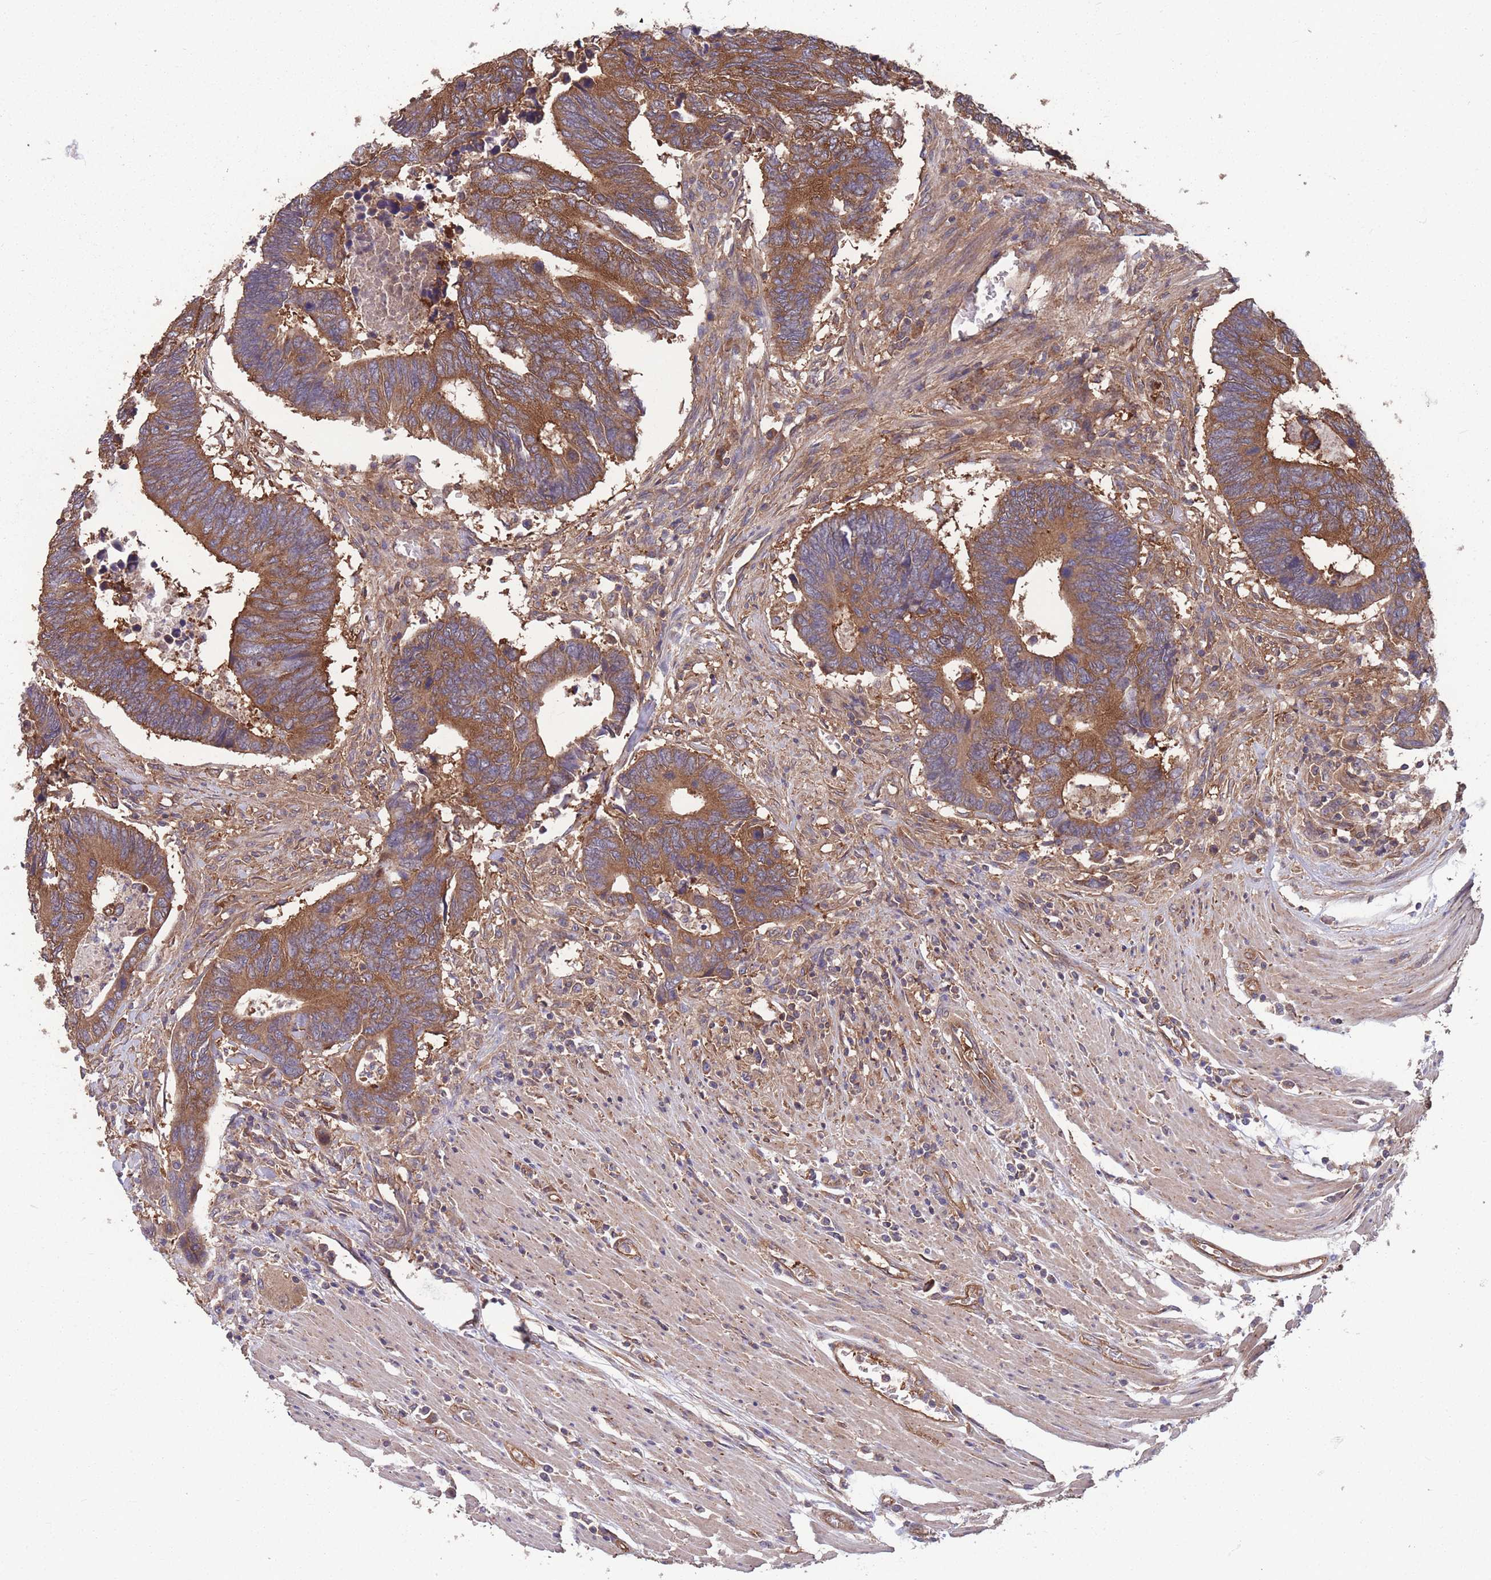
{"staining": {"intensity": "strong", "quantity": ">75%", "location": "cytoplasmic/membranous"}, "tissue": "colorectal cancer", "cell_type": "Tumor cells", "image_type": "cancer", "snomed": [{"axis": "morphology", "description": "Adenocarcinoma, NOS"}, {"axis": "topography", "description": "Colon"}], "caption": "Immunohistochemistry (IHC) staining of colorectal cancer, which demonstrates high levels of strong cytoplasmic/membranous positivity in about >75% of tumor cells indicating strong cytoplasmic/membranous protein expression. The staining was performed using DAB (3,3'-diaminobenzidine) (brown) for protein detection and nuclei were counterstained in hematoxylin (blue).", "gene": "ZPR1", "patient": {"sex": "male", "age": 87}}